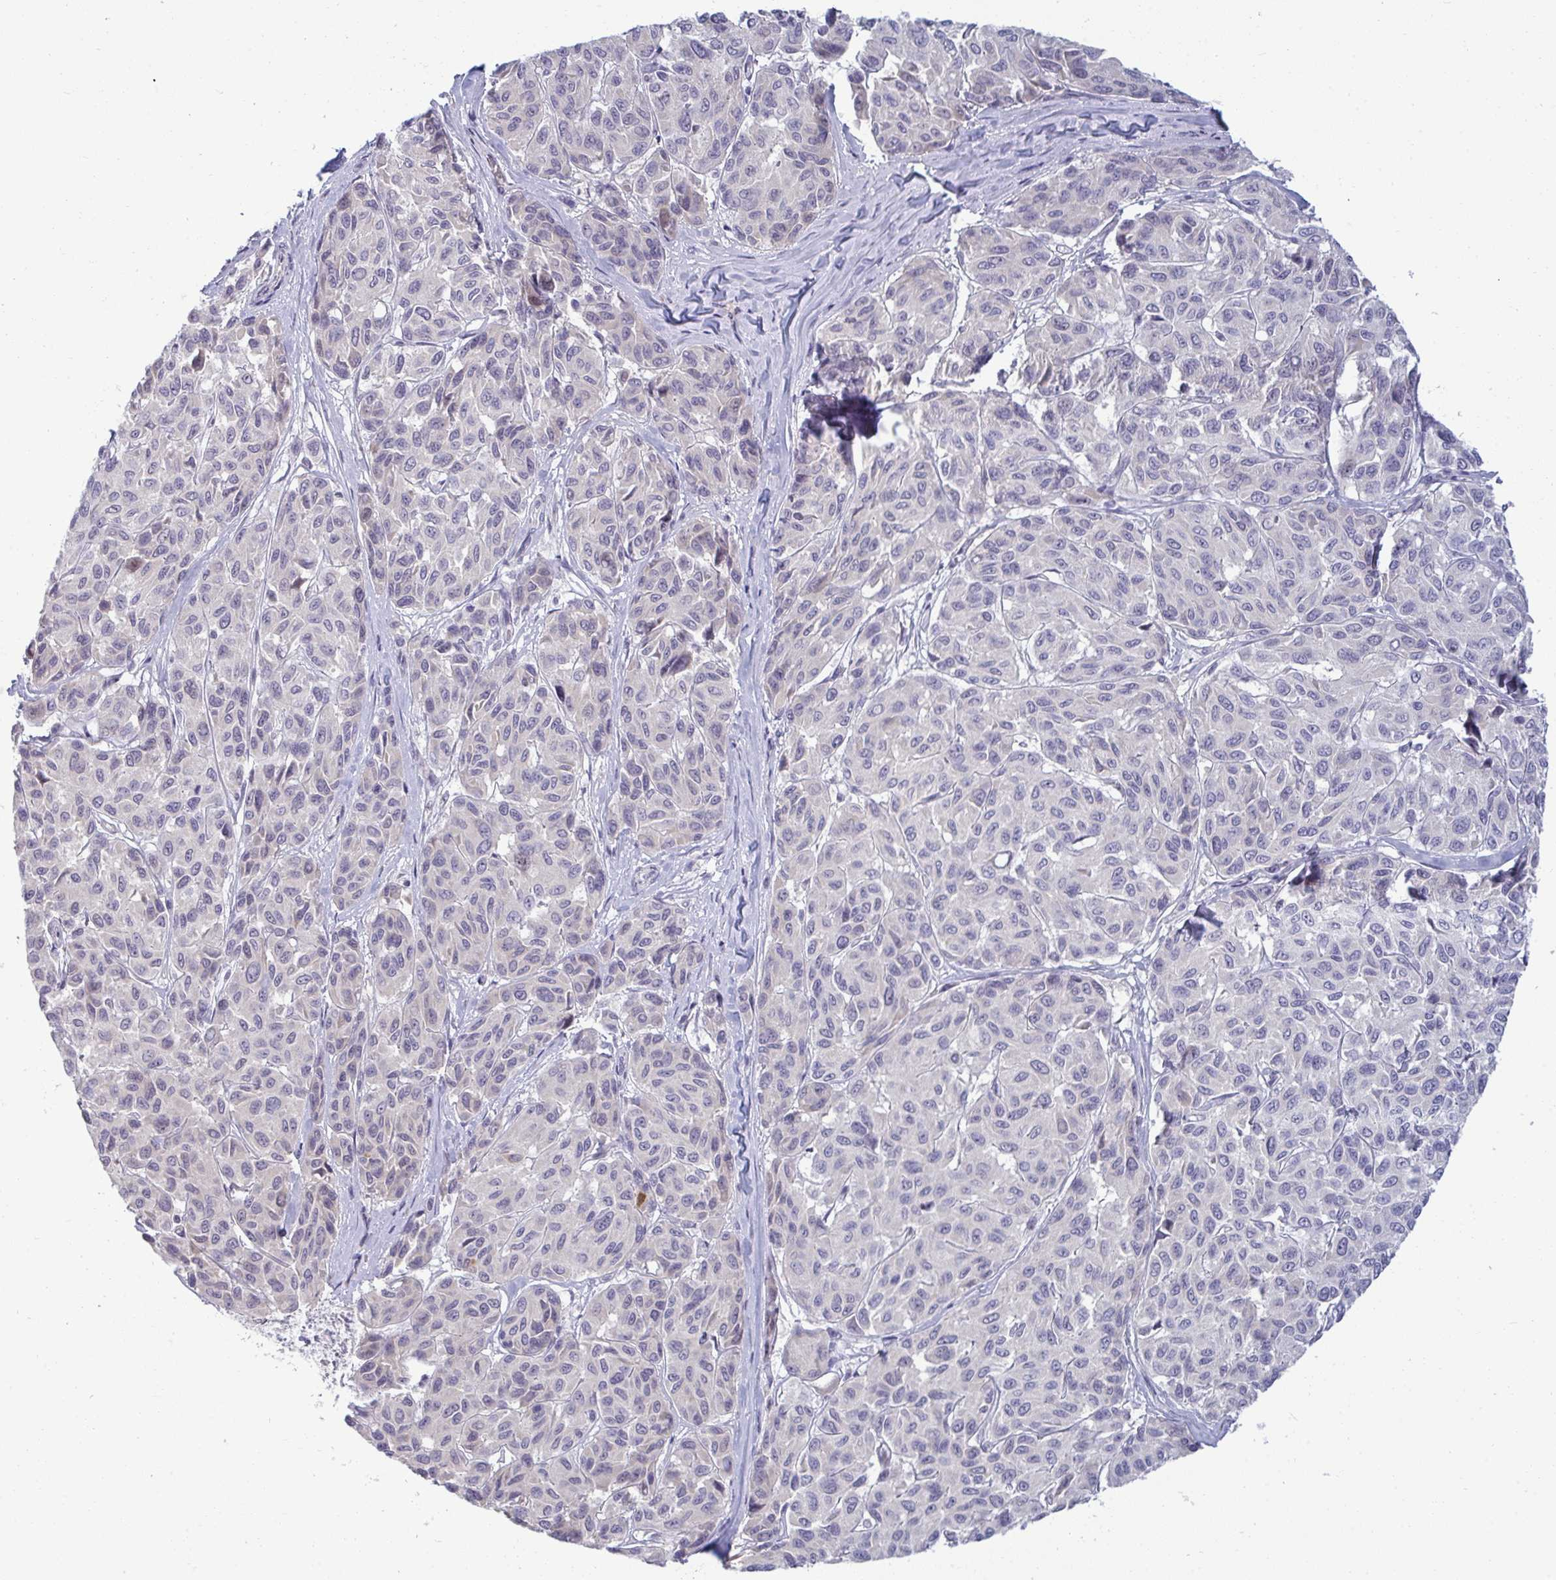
{"staining": {"intensity": "negative", "quantity": "none", "location": "none"}, "tissue": "melanoma", "cell_type": "Tumor cells", "image_type": "cancer", "snomed": [{"axis": "morphology", "description": "Malignant melanoma, NOS"}, {"axis": "topography", "description": "Skin"}], "caption": "Image shows no significant protein positivity in tumor cells of melanoma. (DAB immunohistochemistry (IHC) with hematoxylin counter stain).", "gene": "RNASEH1", "patient": {"sex": "female", "age": 66}}